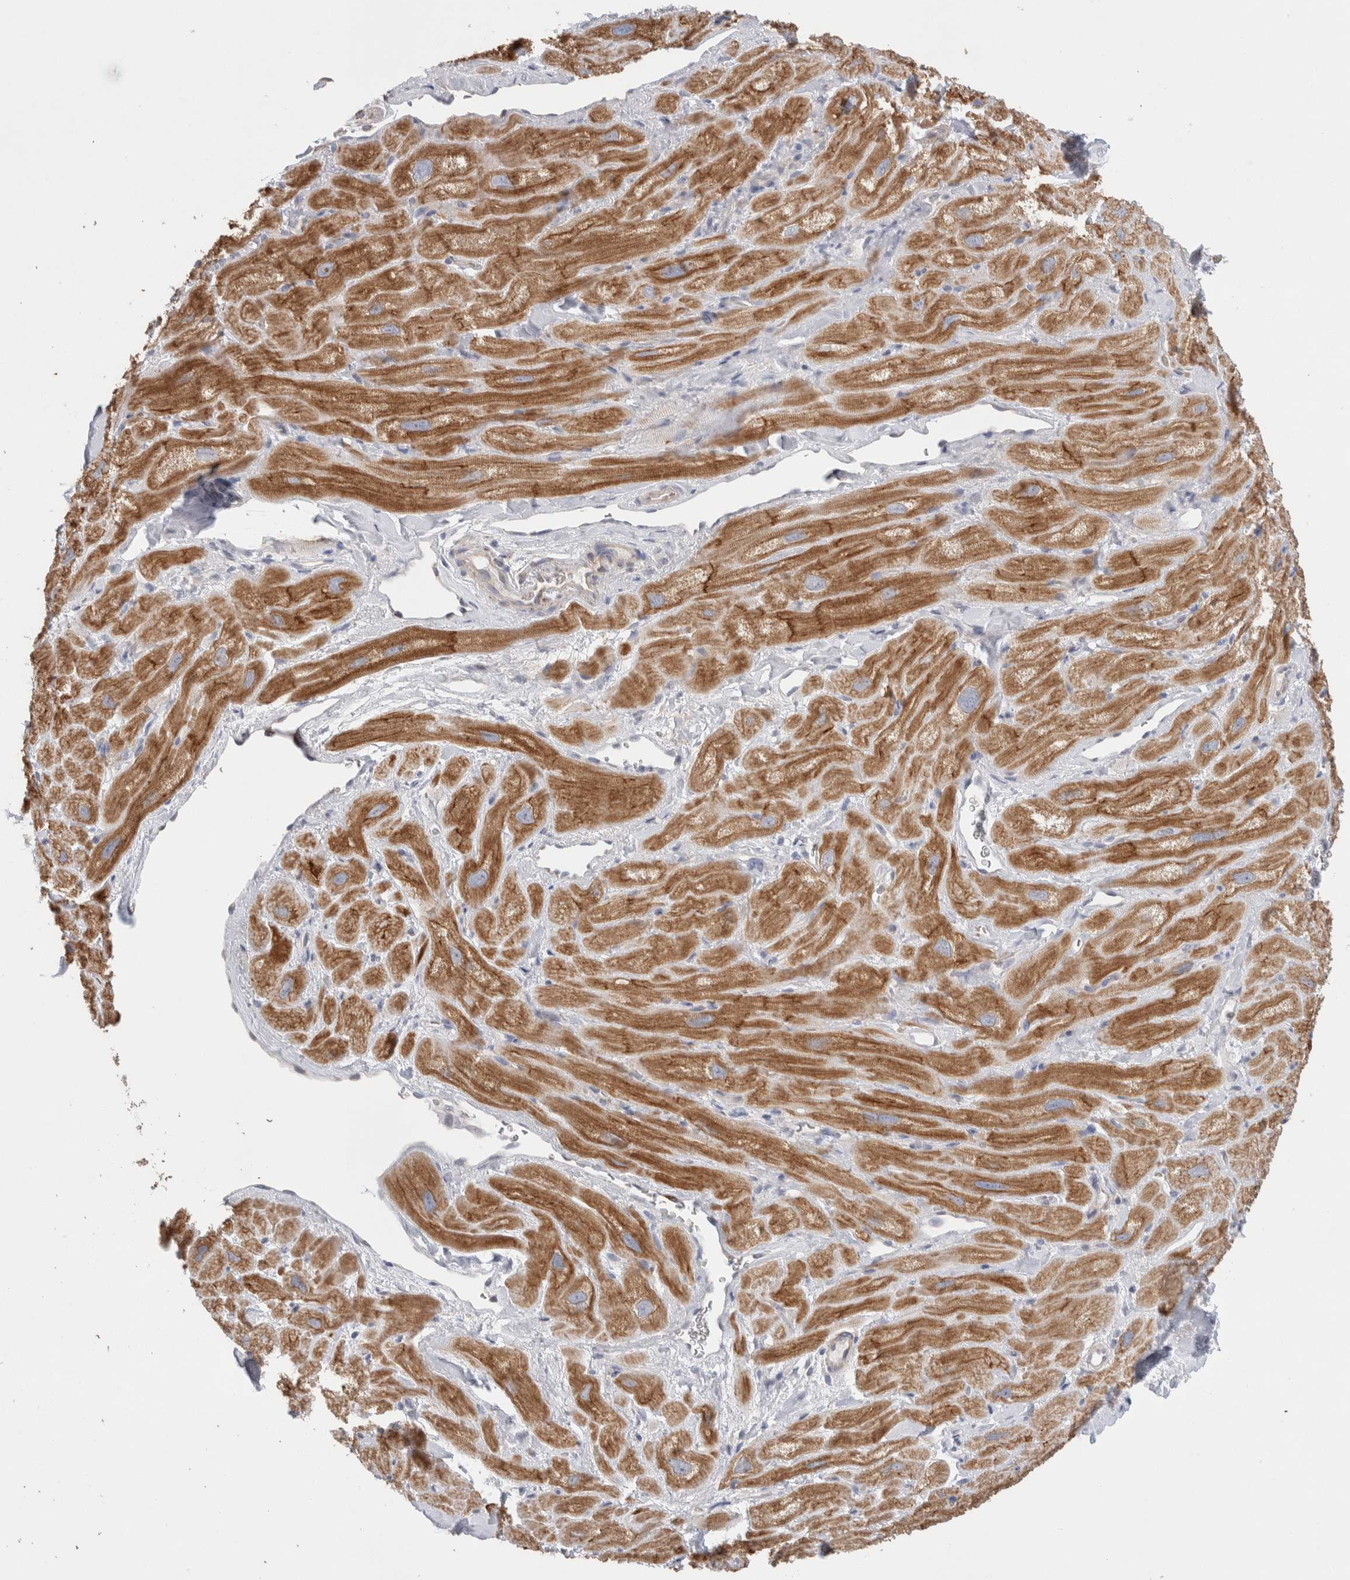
{"staining": {"intensity": "moderate", "quantity": ">75%", "location": "cytoplasmic/membranous"}, "tissue": "heart muscle", "cell_type": "Cardiomyocytes", "image_type": "normal", "snomed": [{"axis": "morphology", "description": "Normal tissue, NOS"}, {"axis": "topography", "description": "Heart"}], "caption": "Immunohistochemical staining of benign human heart muscle shows >75% levels of moderate cytoplasmic/membranous protein expression in about >75% of cardiomyocytes.", "gene": "NDOR1", "patient": {"sex": "male", "age": 49}}